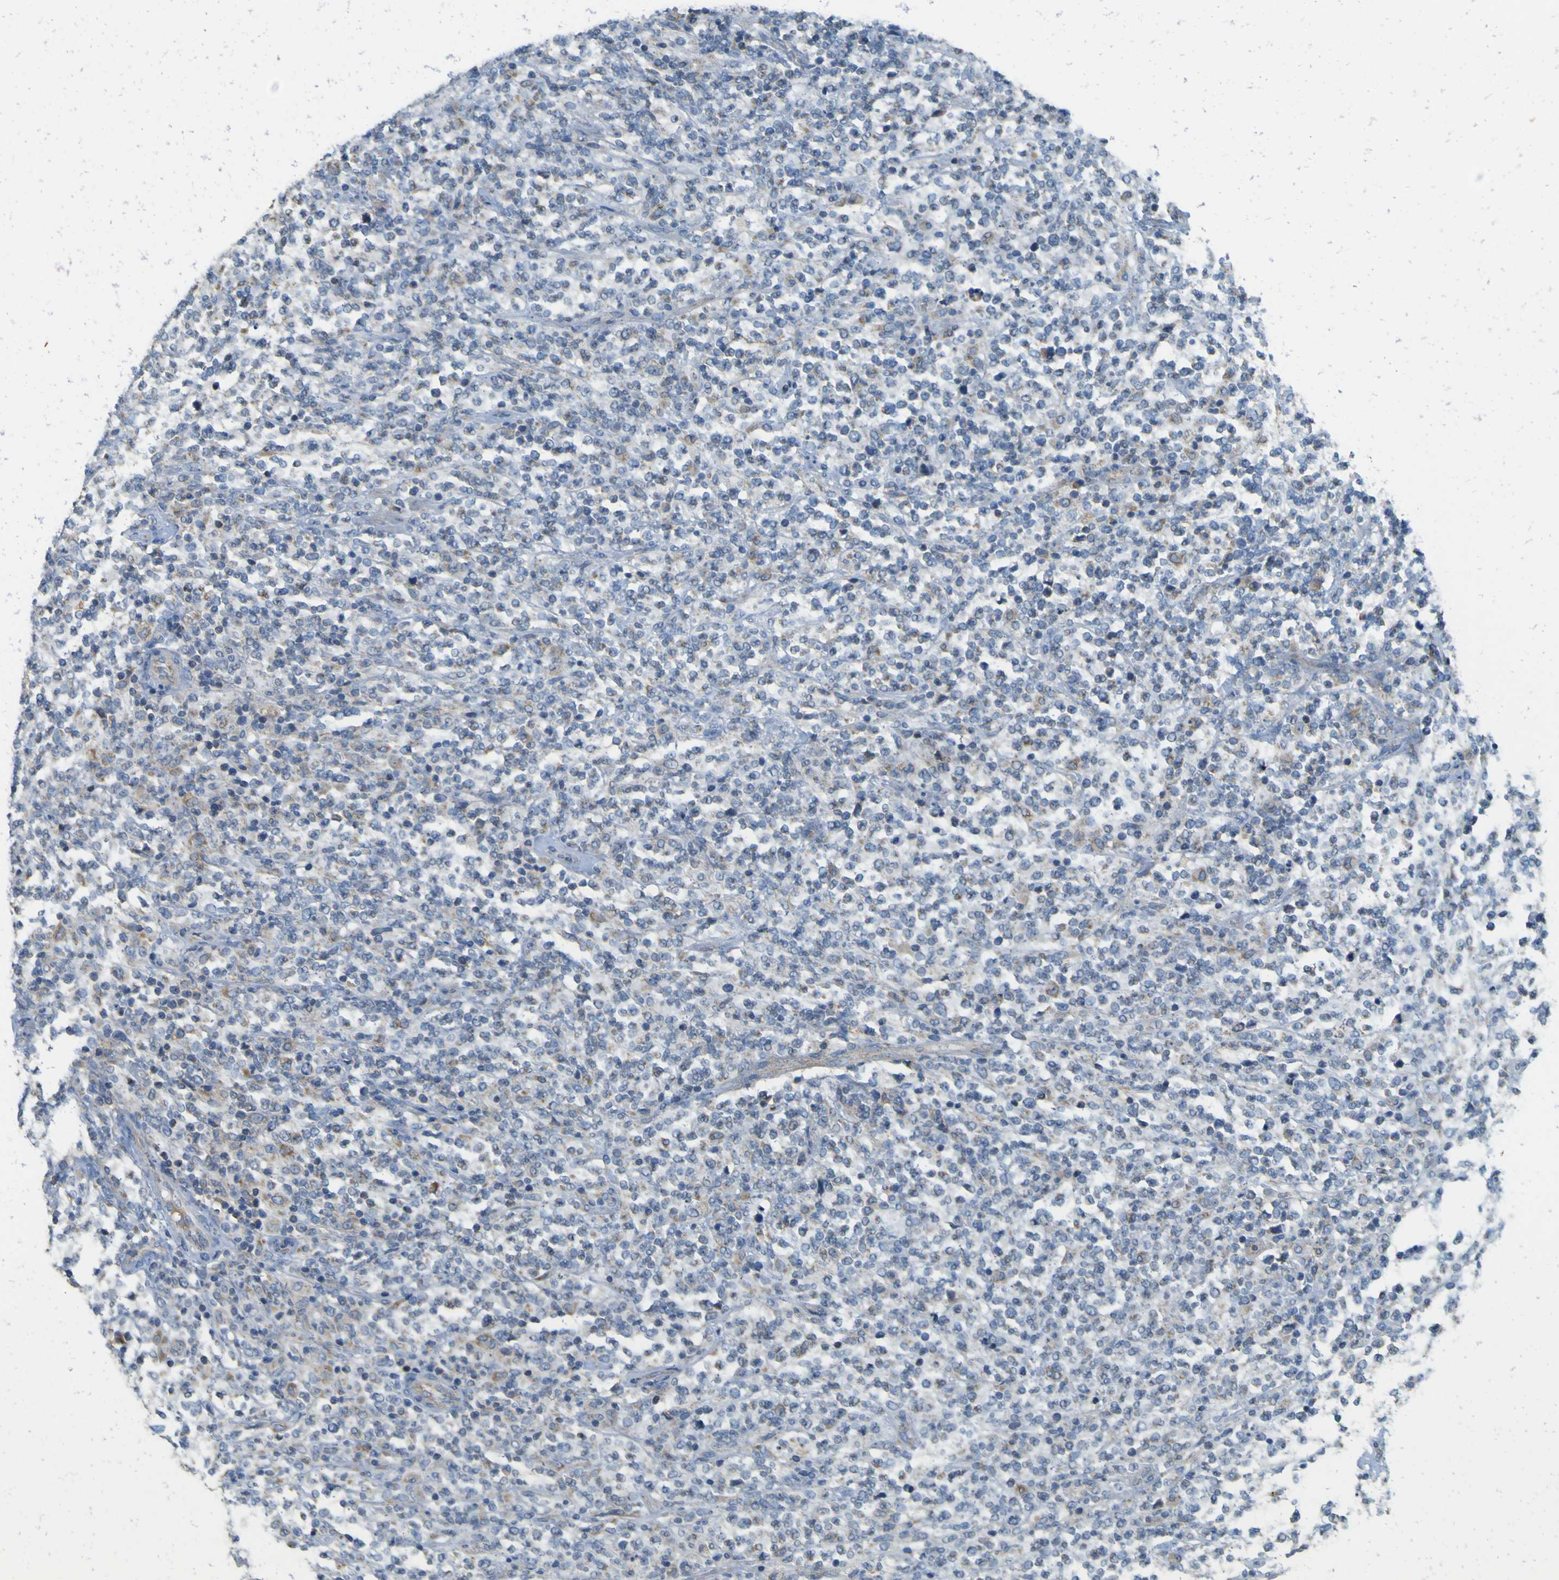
{"staining": {"intensity": "negative", "quantity": "none", "location": "none"}, "tissue": "lymphoma", "cell_type": "Tumor cells", "image_type": "cancer", "snomed": [{"axis": "morphology", "description": "Malignant lymphoma, non-Hodgkin's type, High grade"}, {"axis": "topography", "description": "Soft tissue"}], "caption": "High magnification brightfield microscopy of malignant lymphoma, non-Hodgkin's type (high-grade) stained with DAB (brown) and counterstained with hematoxylin (blue): tumor cells show no significant staining. (Stains: DAB (3,3'-diaminobenzidine) immunohistochemistry (IHC) with hematoxylin counter stain, Microscopy: brightfield microscopy at high magnification).", "gene": "FKTN", "patient": {"sex": "male", "age": 18}}